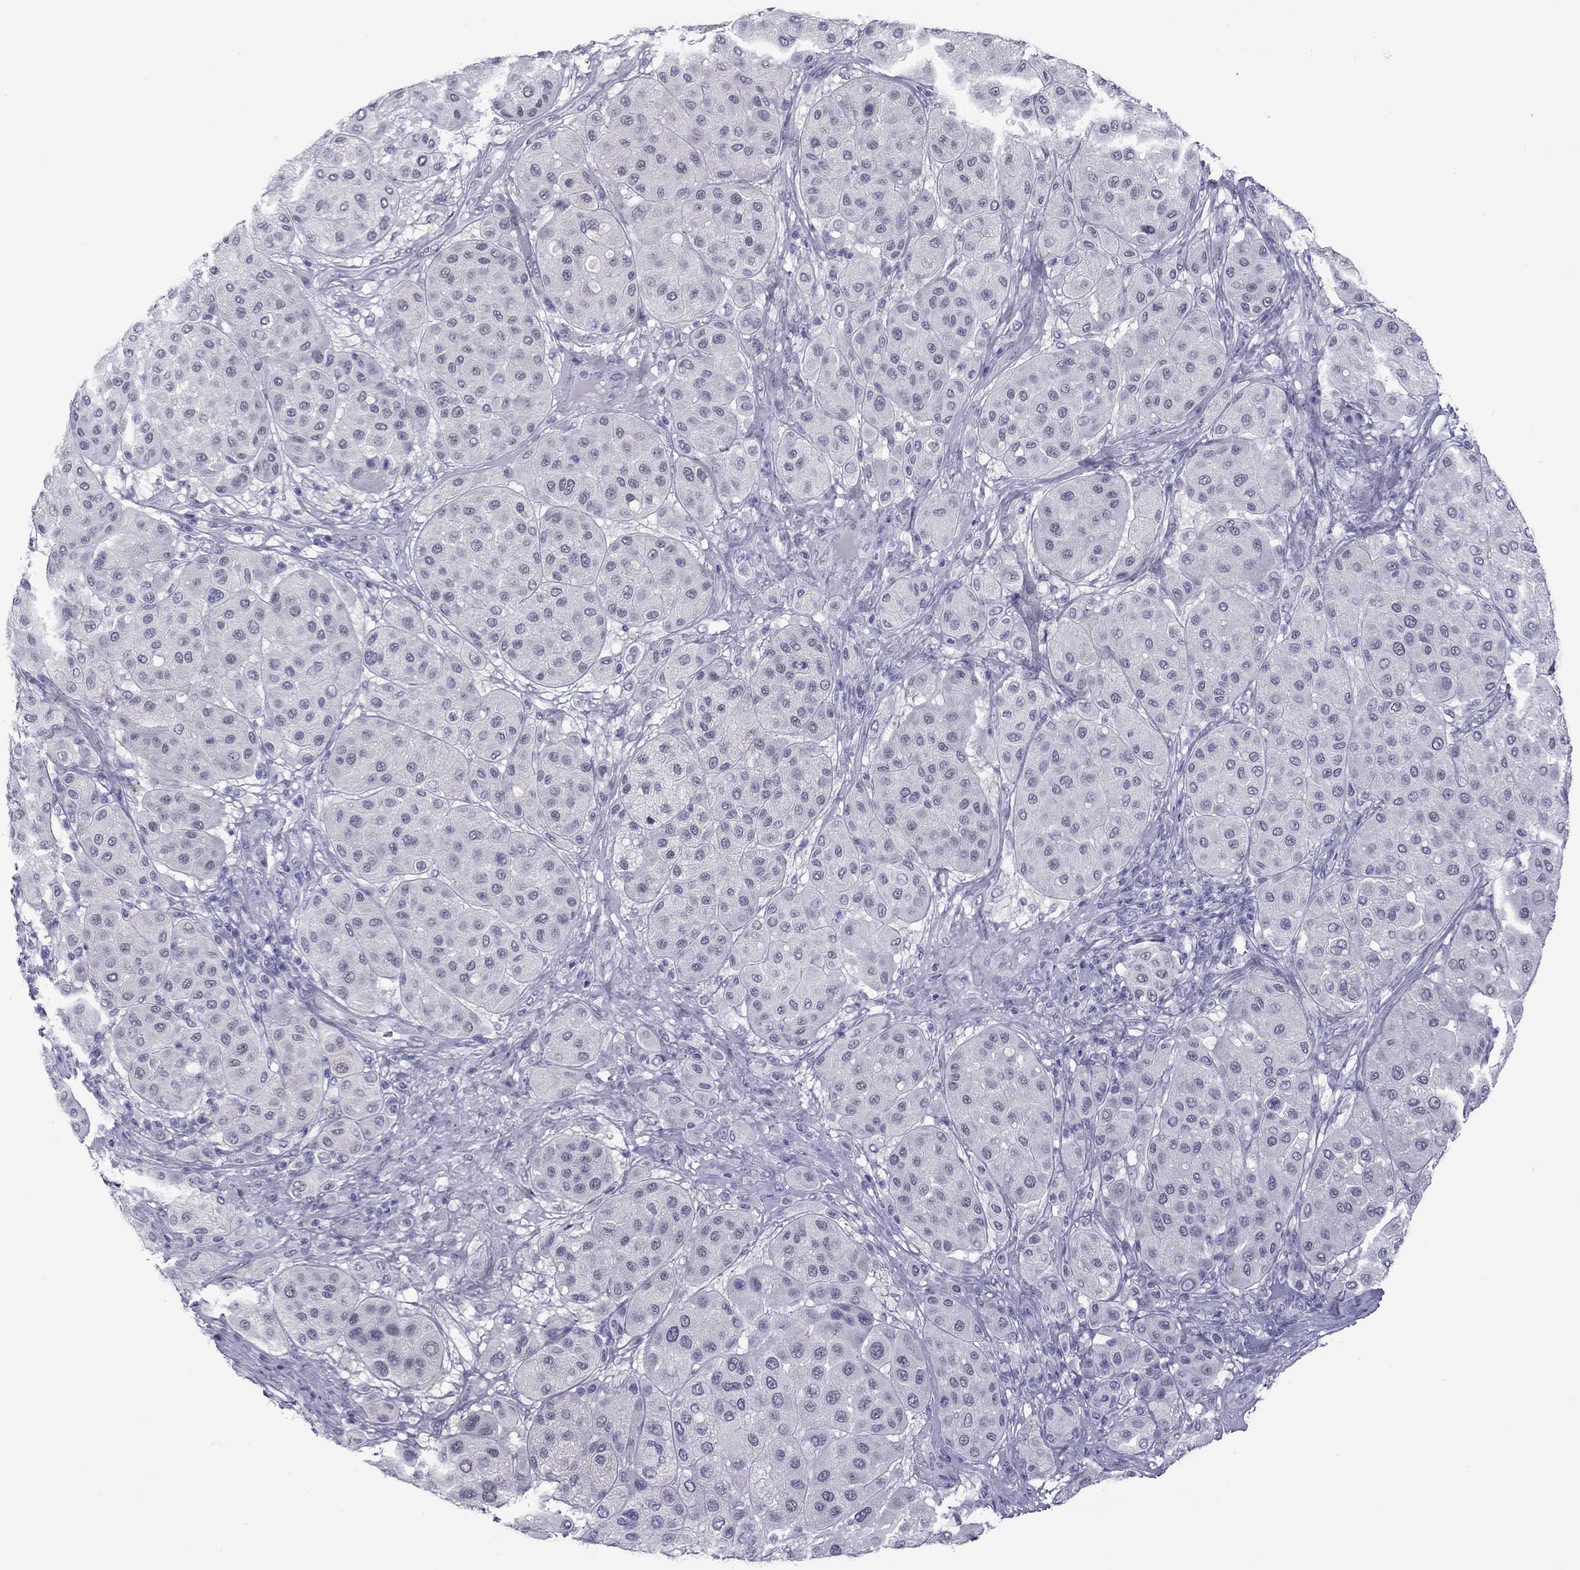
{"staining": {"intensity": "negative", "quantity": "none", "location": "none"}, "tissue": "melanoma", "cell_type": "Tumor cells", "image_type": "cancer", "snomed": [{"axis": "morphology", "description": "Malignant melanoma, Metastatic site"}, {"axis": "topography", "description": "Smooth muscle"}], "caption": "A high-resolution photomicrograph shows immunohistochemistry (IHC) staining of malignant melanoma (metastatic site), which reveals no significant expression in tumor cells. (DAB immunohistochemistry (IHC), high magnification).", "gene": "CHRNB3", "patient": {"sex": "male", "age": 41}}